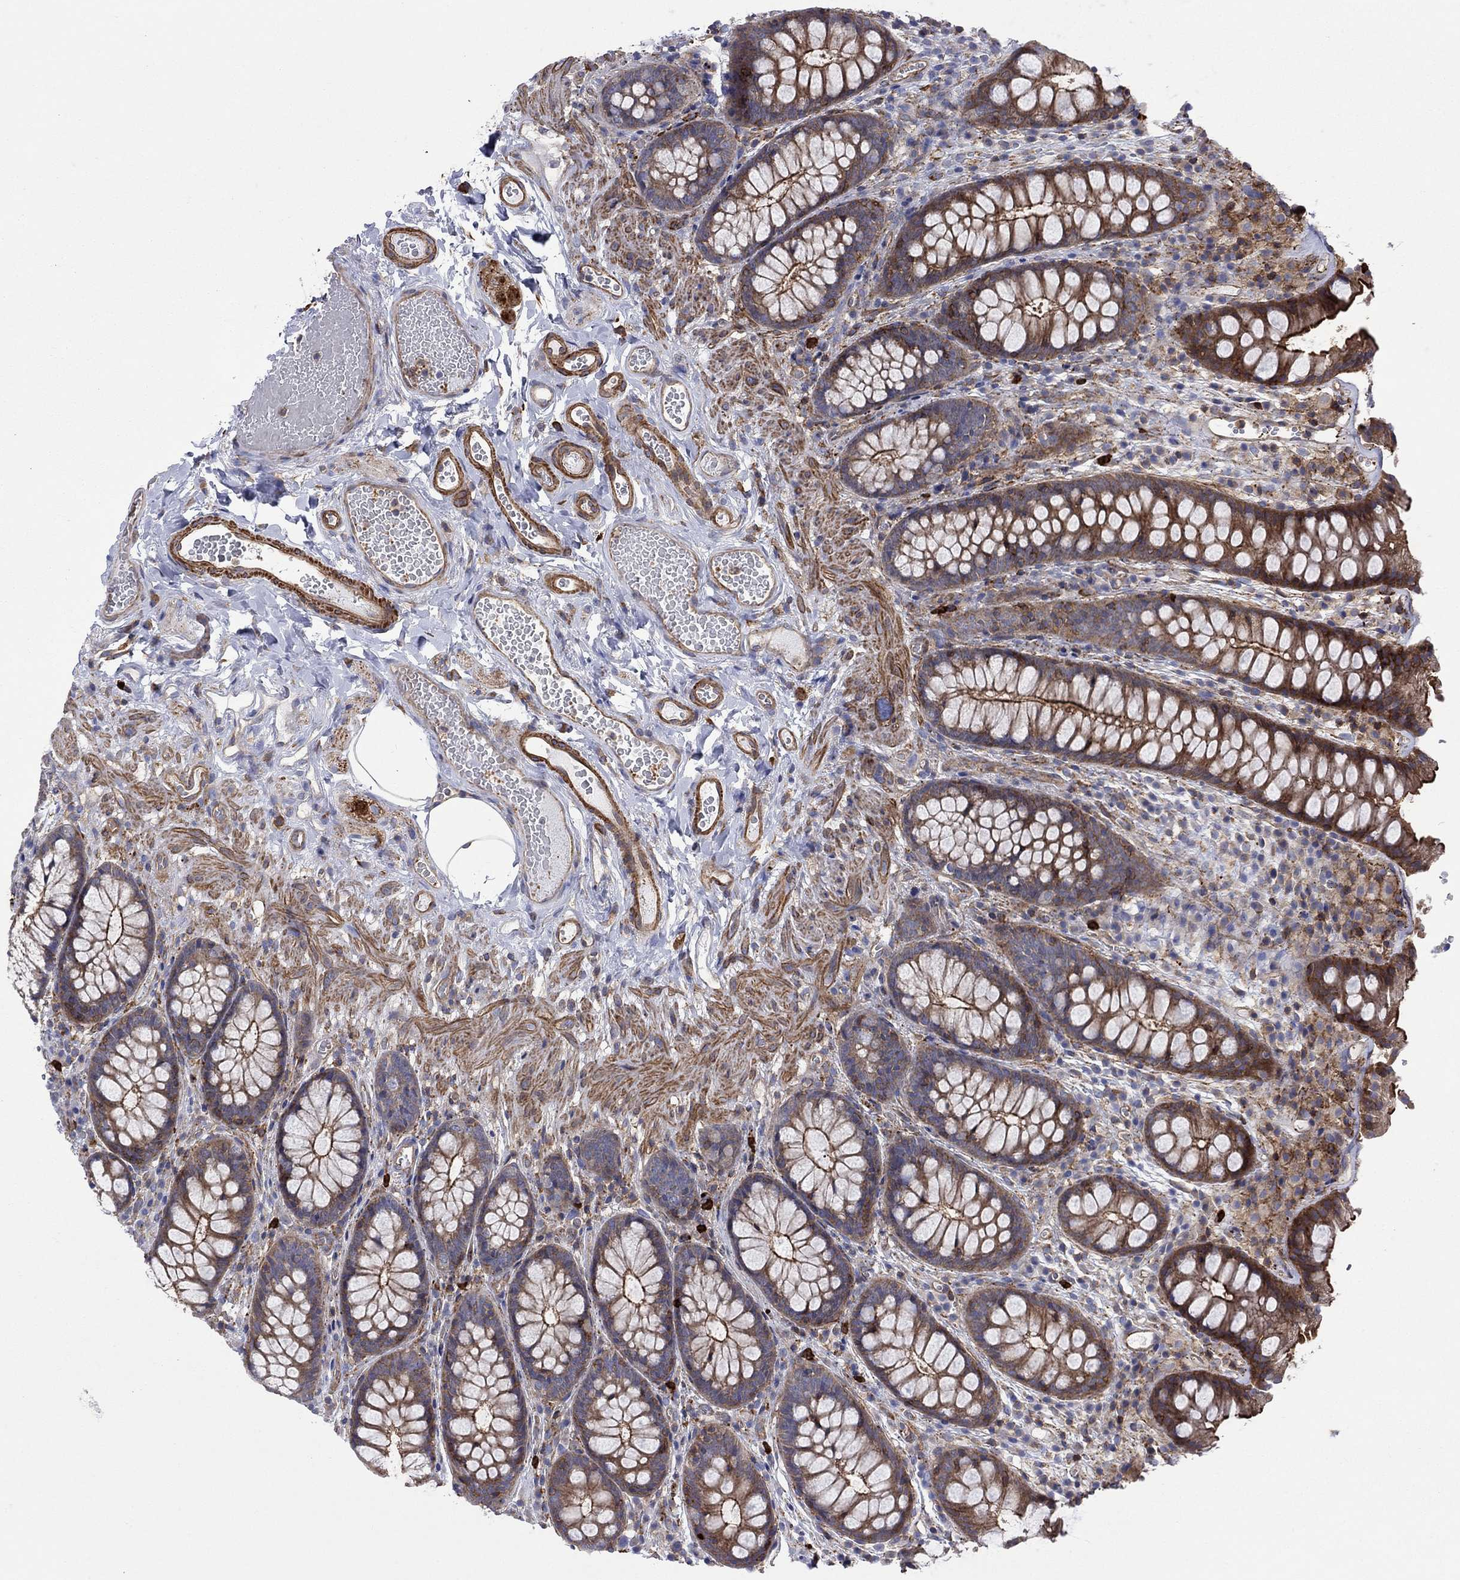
{"staining": {"intensity": "moderate", "quantity": "25%-75%", "location": "cytoplasmic/membranous"}, "tissue": "colon", "cell_type": "Endothelial cells", "image_type": "normal", "snomed": [{"axis": "morphology", "description": "Normal tissue, NOS"}, {"axis": "topography", "description": "Colon"}], "caption": "Immunohistochemical staining of benign human colon reveals medium levels of moderate cytoplasmic/membranous expression in approximately 25%-75% of endothelial cells. (DAB (3,3'-diaminobenzidine) = brown stain, brightfield microscopy at high magnification).", "gene": "PAG1", "patient": {"sex": "female", "age": 86}}